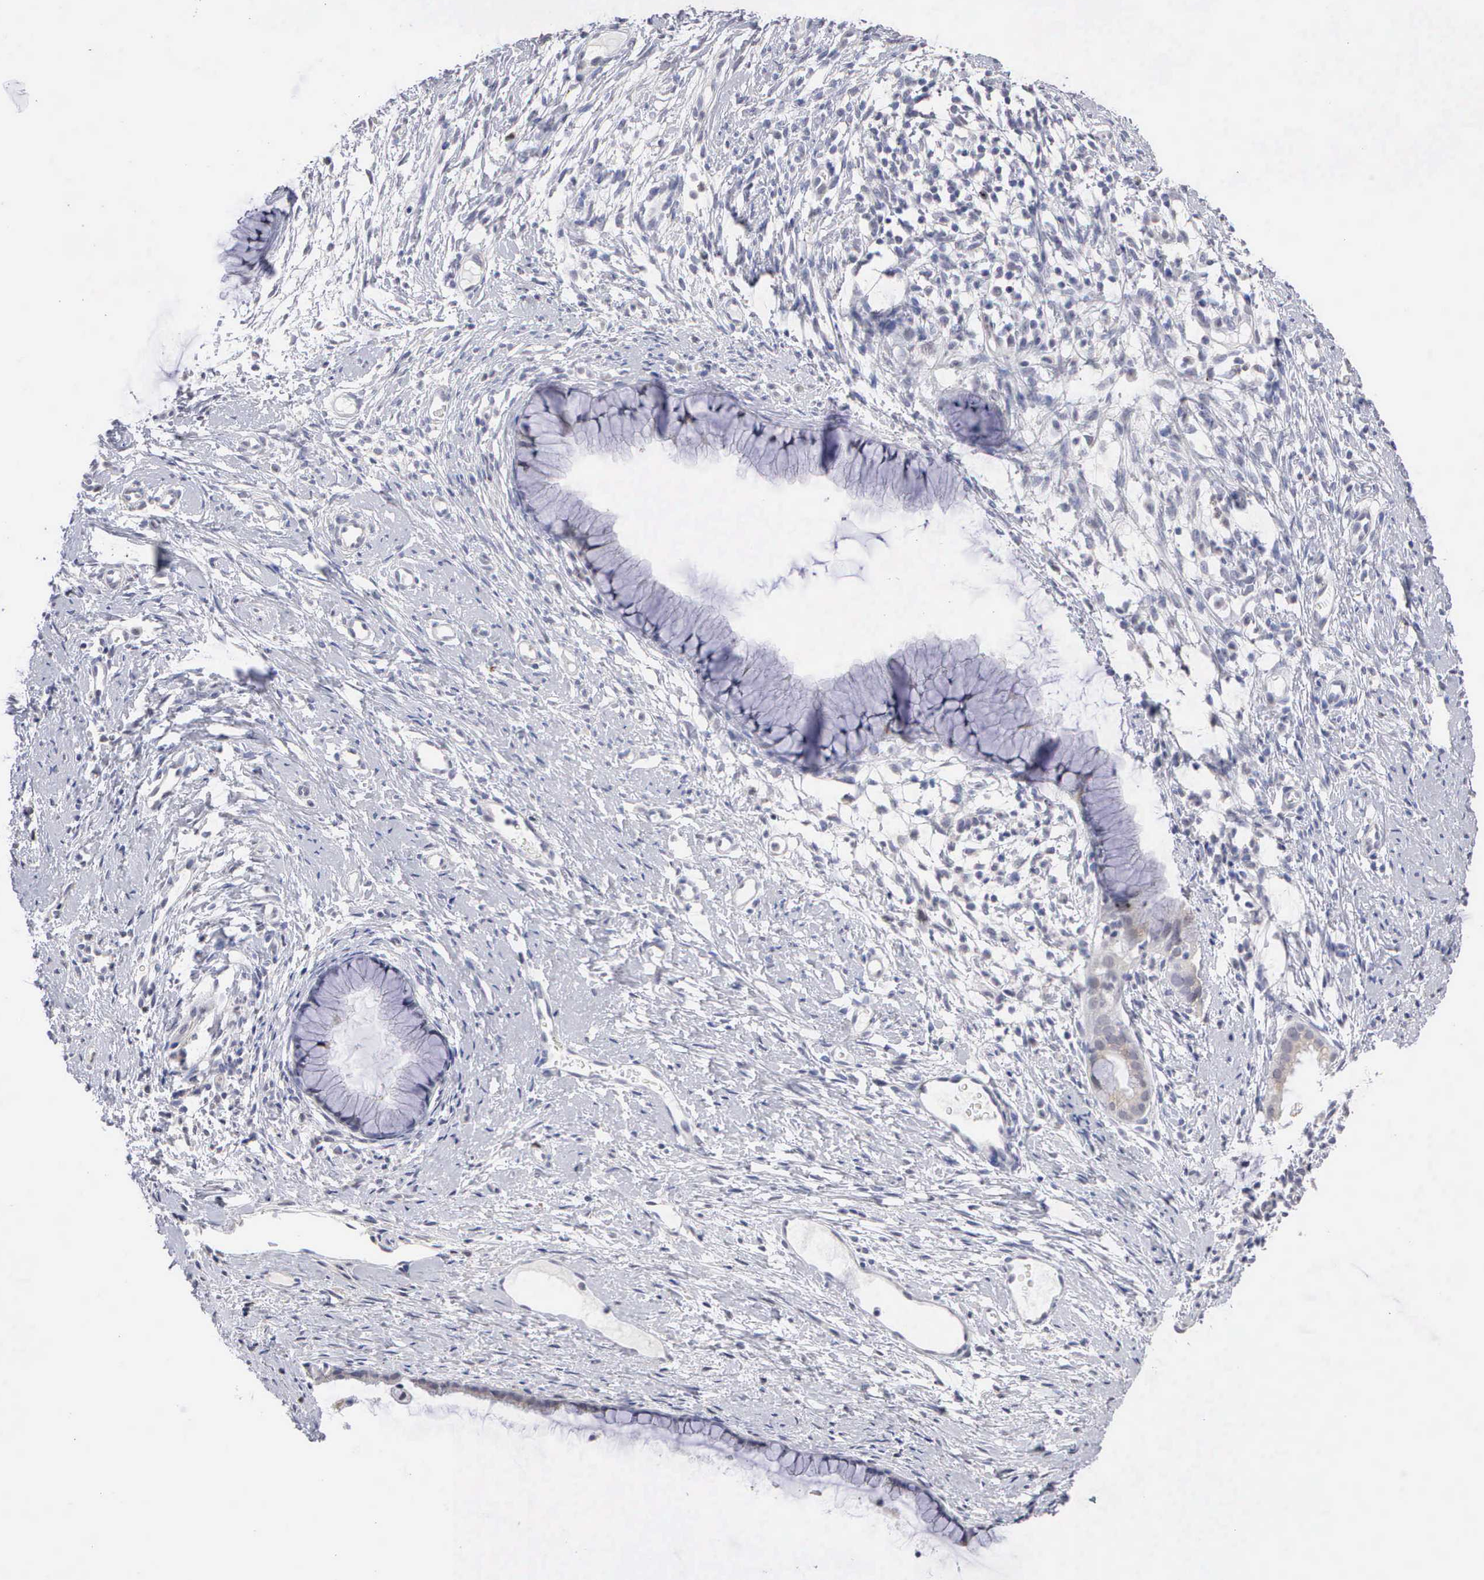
{"staining": {"intensity": "moderate", "quantity": "<25%", "location": "nuclear"}, "tissue": "cervix", "cell_type": "Glandular cells", "image_type": "normal", "snomed": [{"axis": "morphology", "description": "Normal tissue, NOS"}, {"axis": "topography", "description": "Cervix"}], "caption": "A micrograph of cervix stained for a protein exhibits moderate nuclear brown staining in glandular cells. The staining is performed using DAB (3,3'-diaminobenzidine) brown chromogen to label protein expression. The nuclei are counter-stained blue using hematoxylin.", "gene": "KDM6A", "patient": {"sex": "female", "age": 82}}